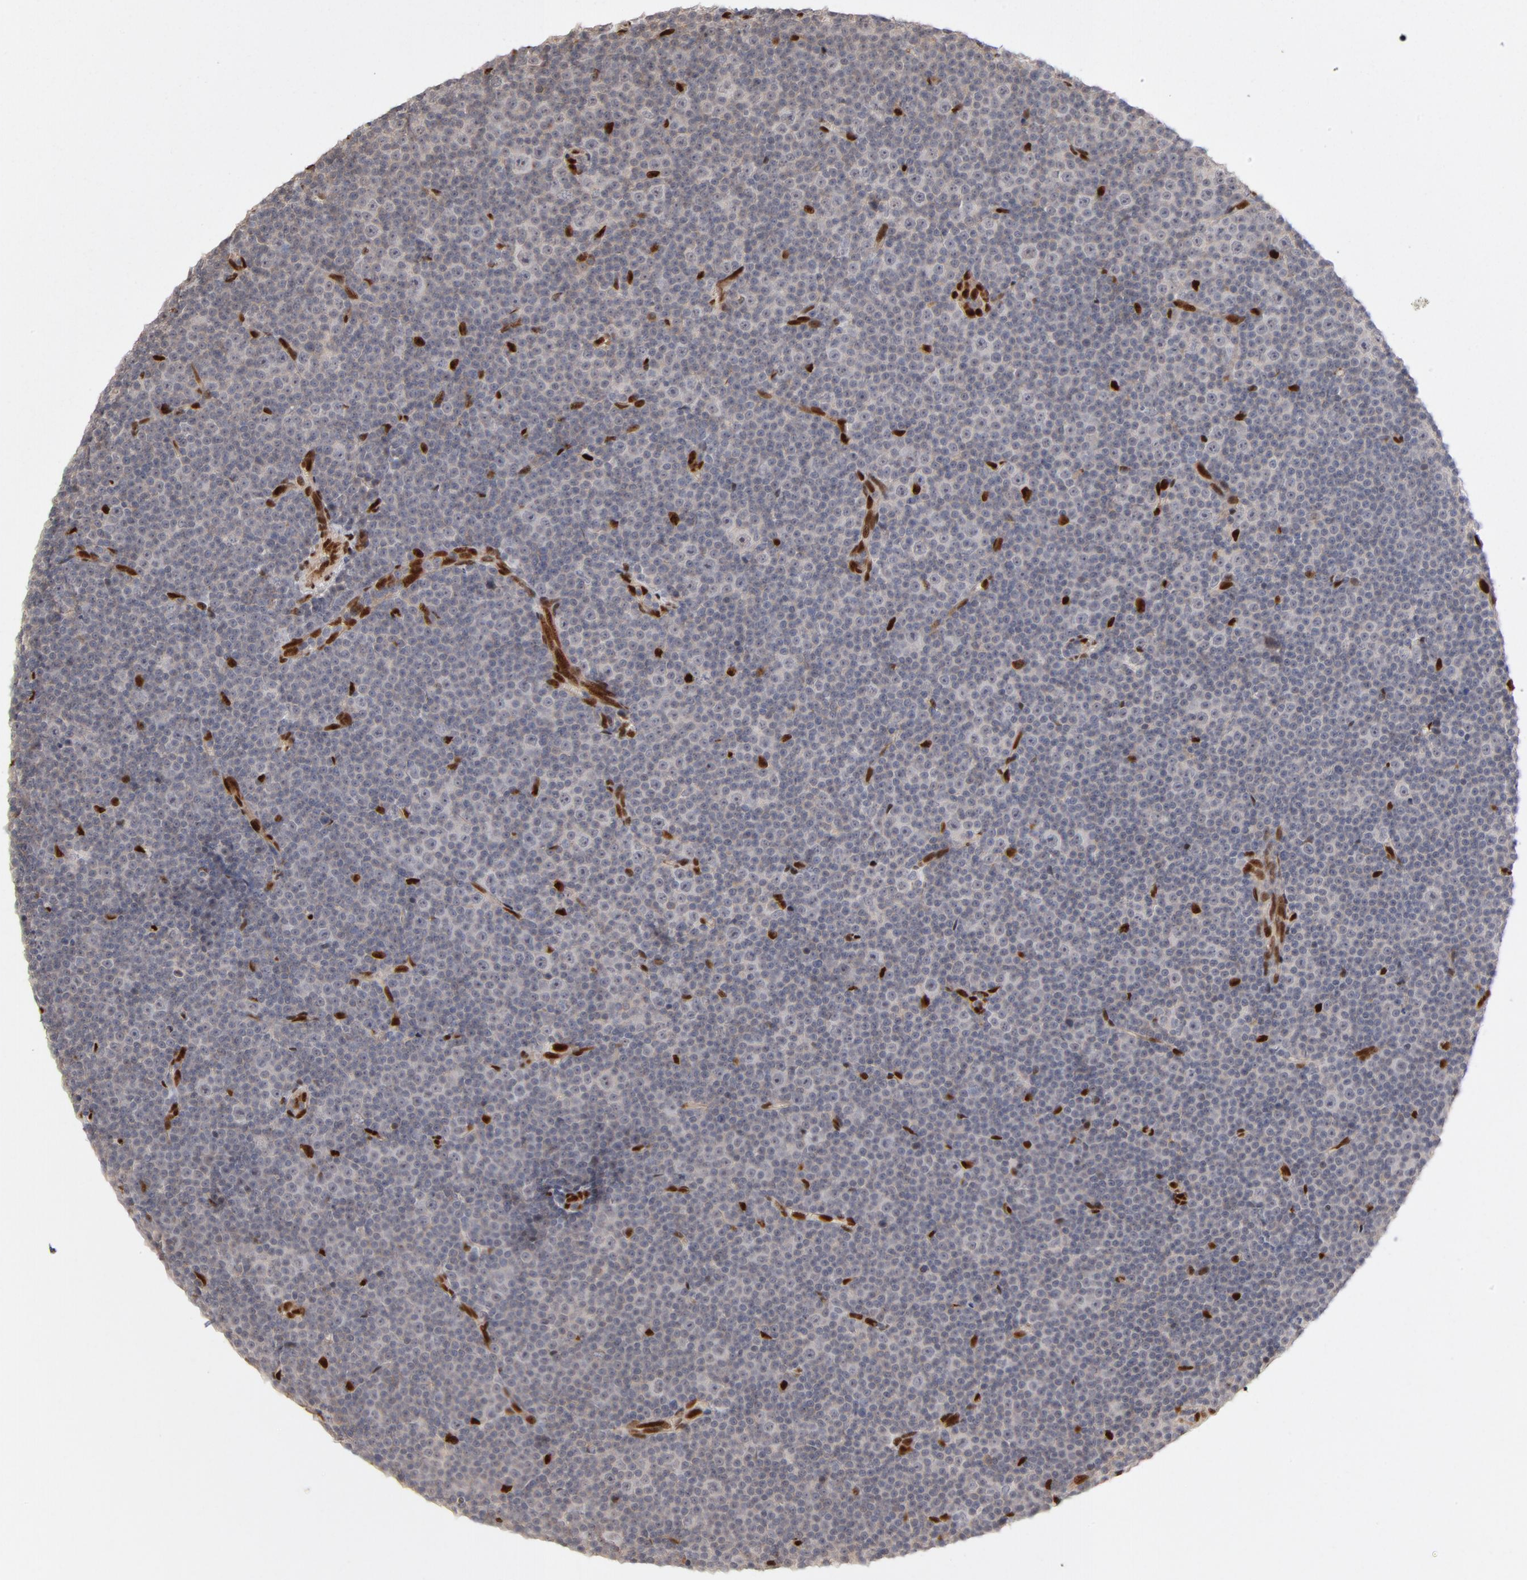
{"staining": {"intensity": "negative", "quantity": "none", "location": "none"}, "tissue": "lymphoma", "cell_type": "Tumor cells", "image_type": "cancer", "snomed": [{"axis": "morphology", "description": "Malignant lymphoma, non-Hodgkin's type, Low grade"}, {"axis": "topography", "description": "Lymph node"}], "caption": "Protein analysis of malignant lymphoma, non-Hodgkin's type (low-grade) exhibits no significant expression in tumor cells.", "gene": "NFIB", "patient": {"sex": "female", "age": 67}}